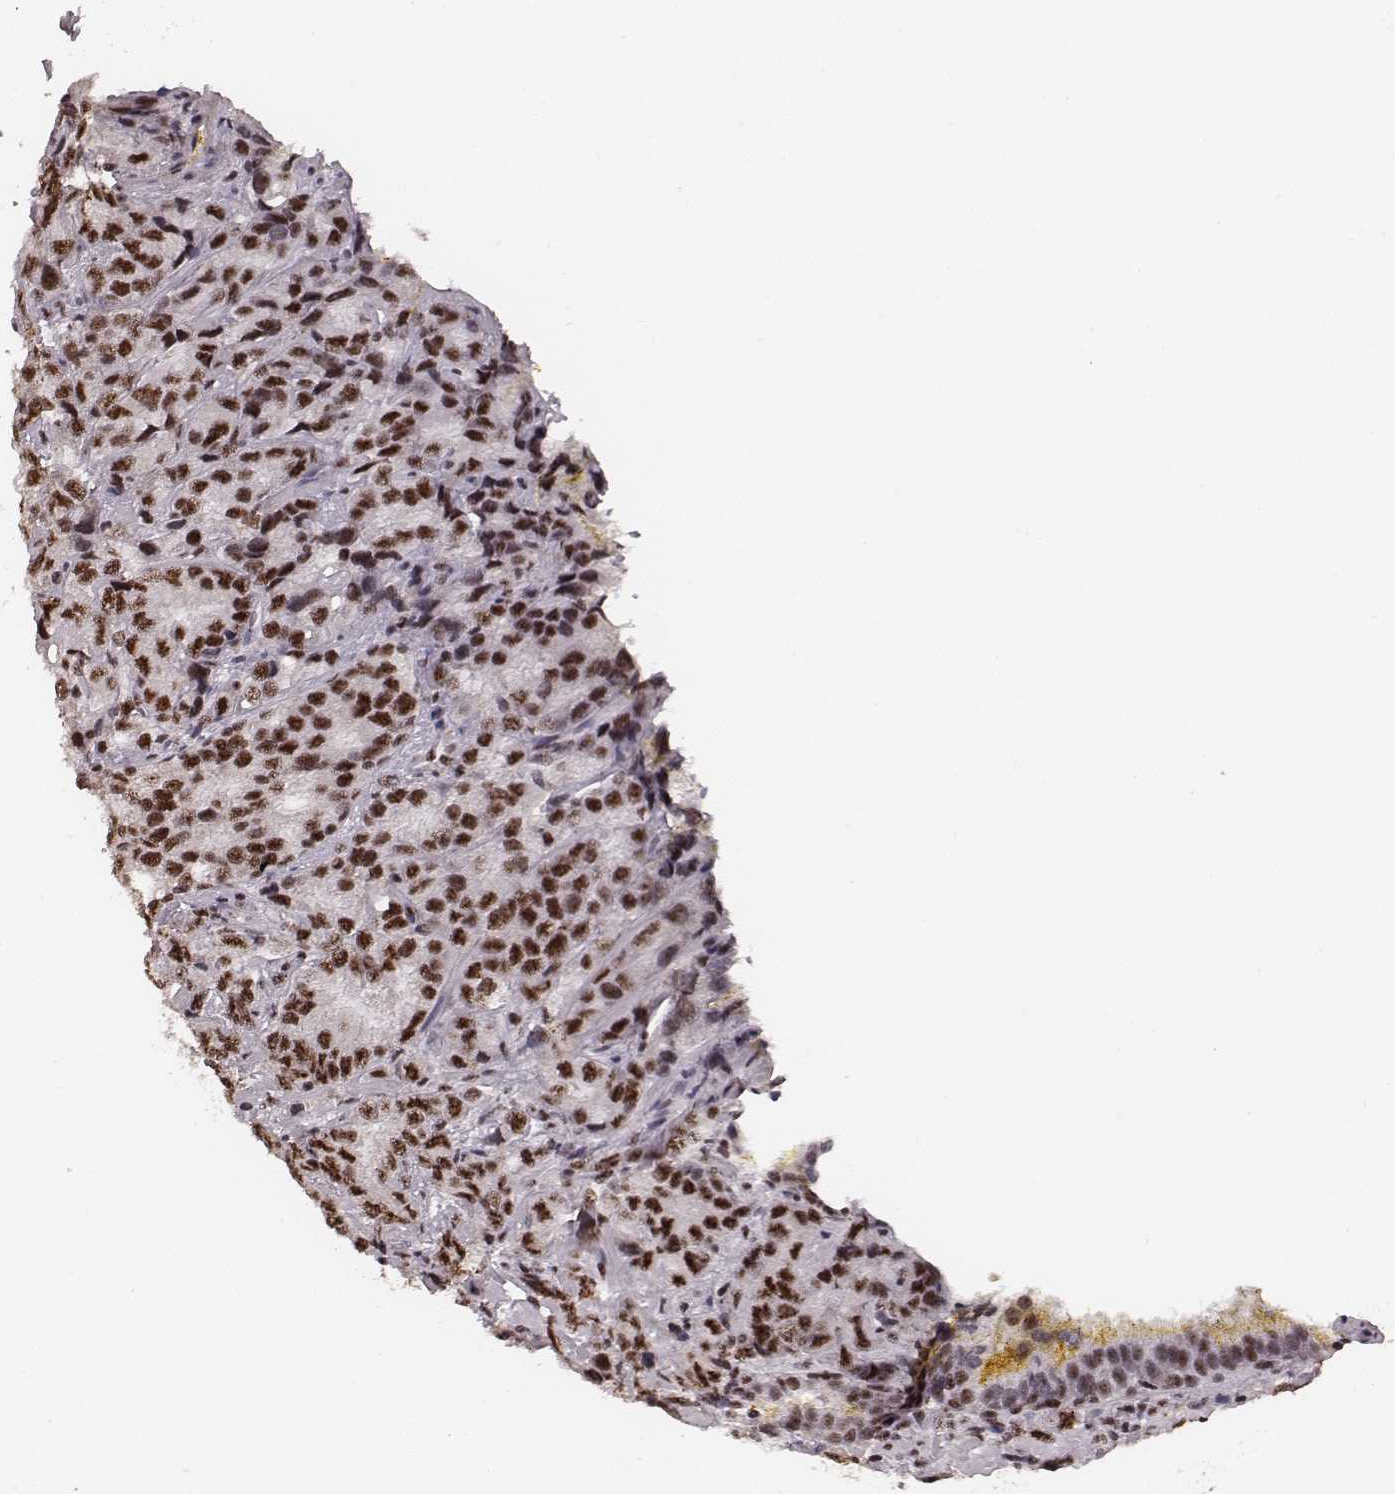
{"staining": {"intensity": "strong", "quantity": ">75%", "location": "nuclear"}, "tissue": "prostate cancer", "cell_type": "Tumor cells", "image_type": "cancer", "snomed": [{"axis": "morphology", "description": "Adenocarcinoma, NOS"}, {"axis": "topography", "description": "Prostate"}], "caption": "IHC (DAB) staining of prostate cancer demonstrates strong nuclear protein expression in about >75% of tumor cells.", "gene": "LUC7L", "patient": {"sex": "male", "age": 63}}